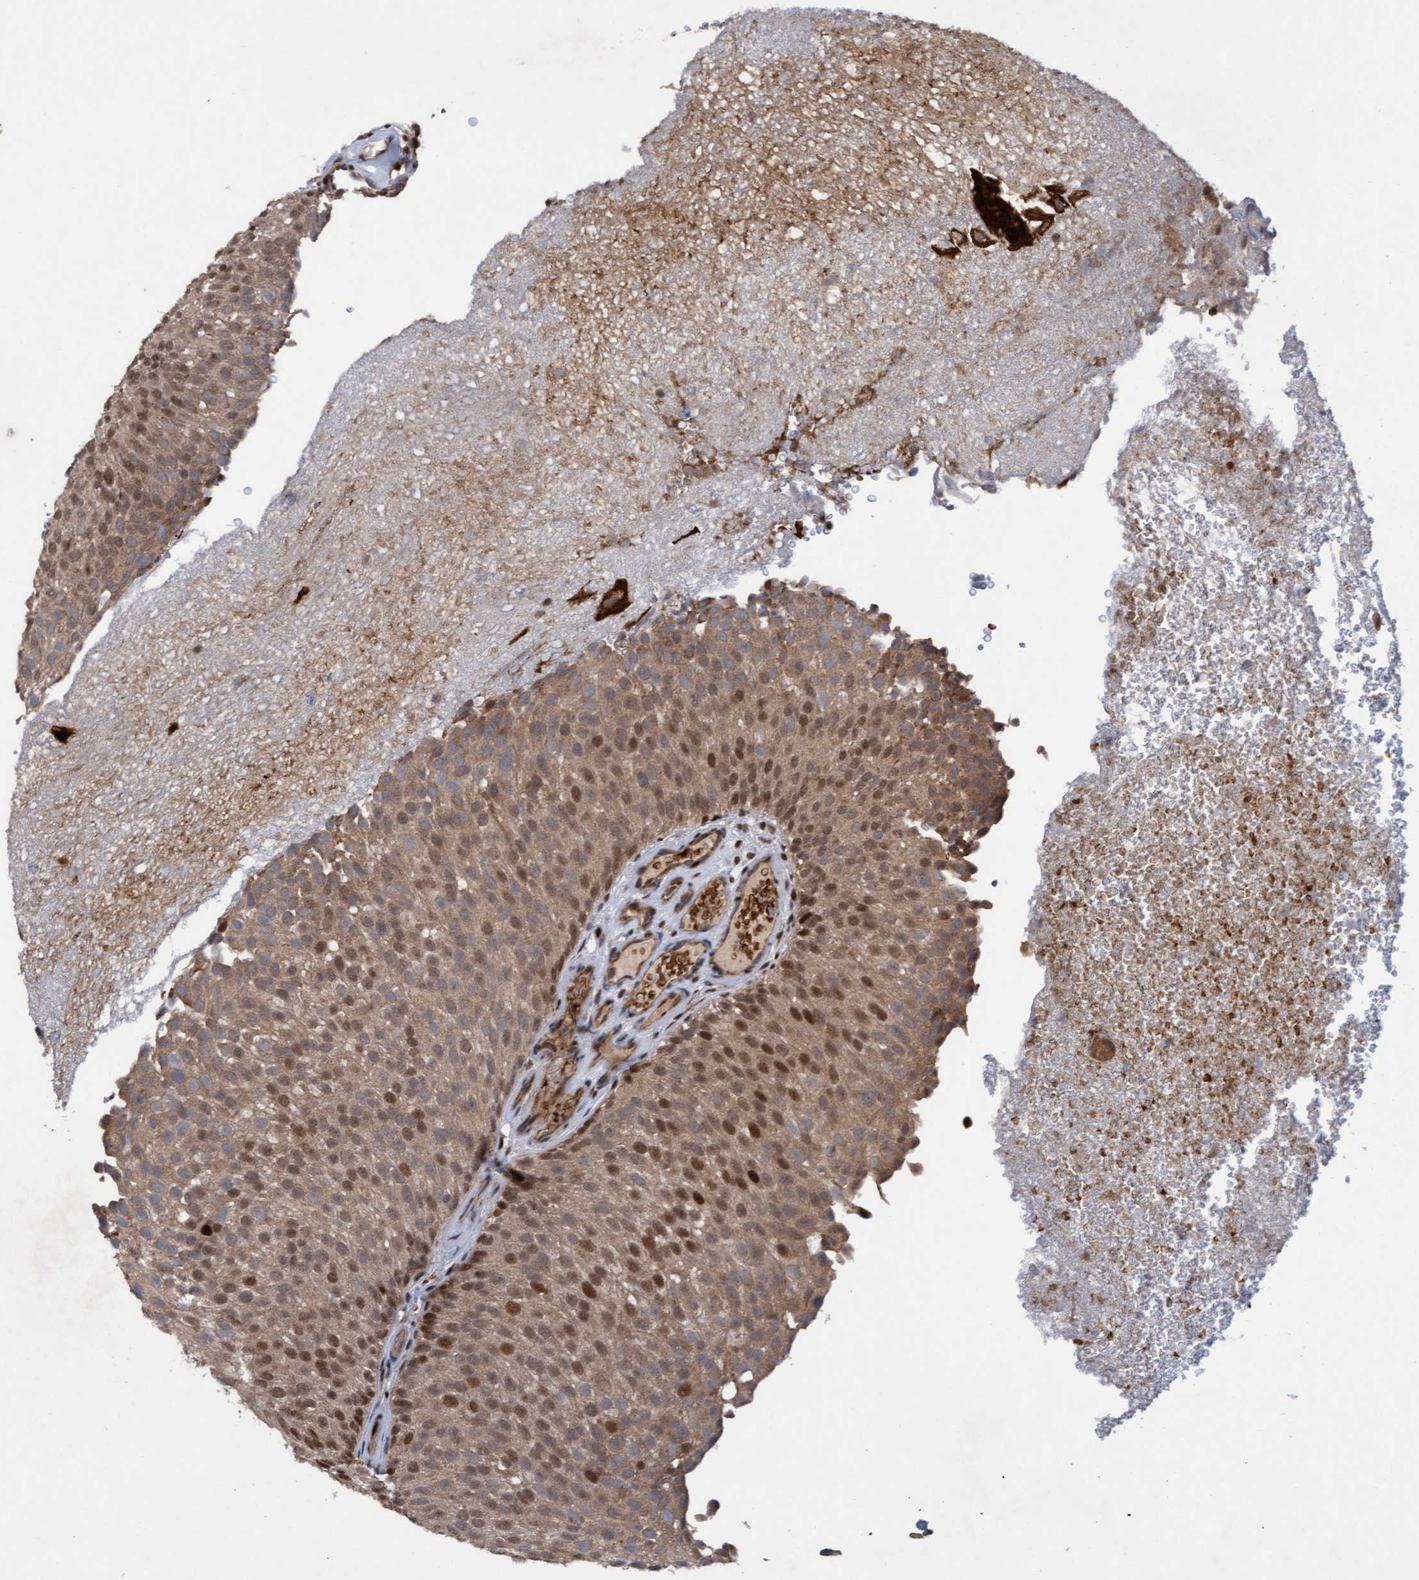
{"staining": {"intensity": "strong", "quantity": ">75%", "location": "cytoplasmic/membranous,nuclear"}, "tissue": "urothelial cancer", "cell_type": "Tumor cells", "image_type": "cancer", "snomed": [{"axis": "morphology", "description": "Urothelial carcinoma, Low grade"}, {"axis": "topography", "description": "Urinary bladder"}], "caption": "Immunohistochemistry (IHC) of human urothelial cancer reveals high levels of strong cytoplasmic/membranous and nuclear expression in approximately >75% of tumor cells.", "gene": "TANC2", "patient": {"sex": "male", "age": 78}}